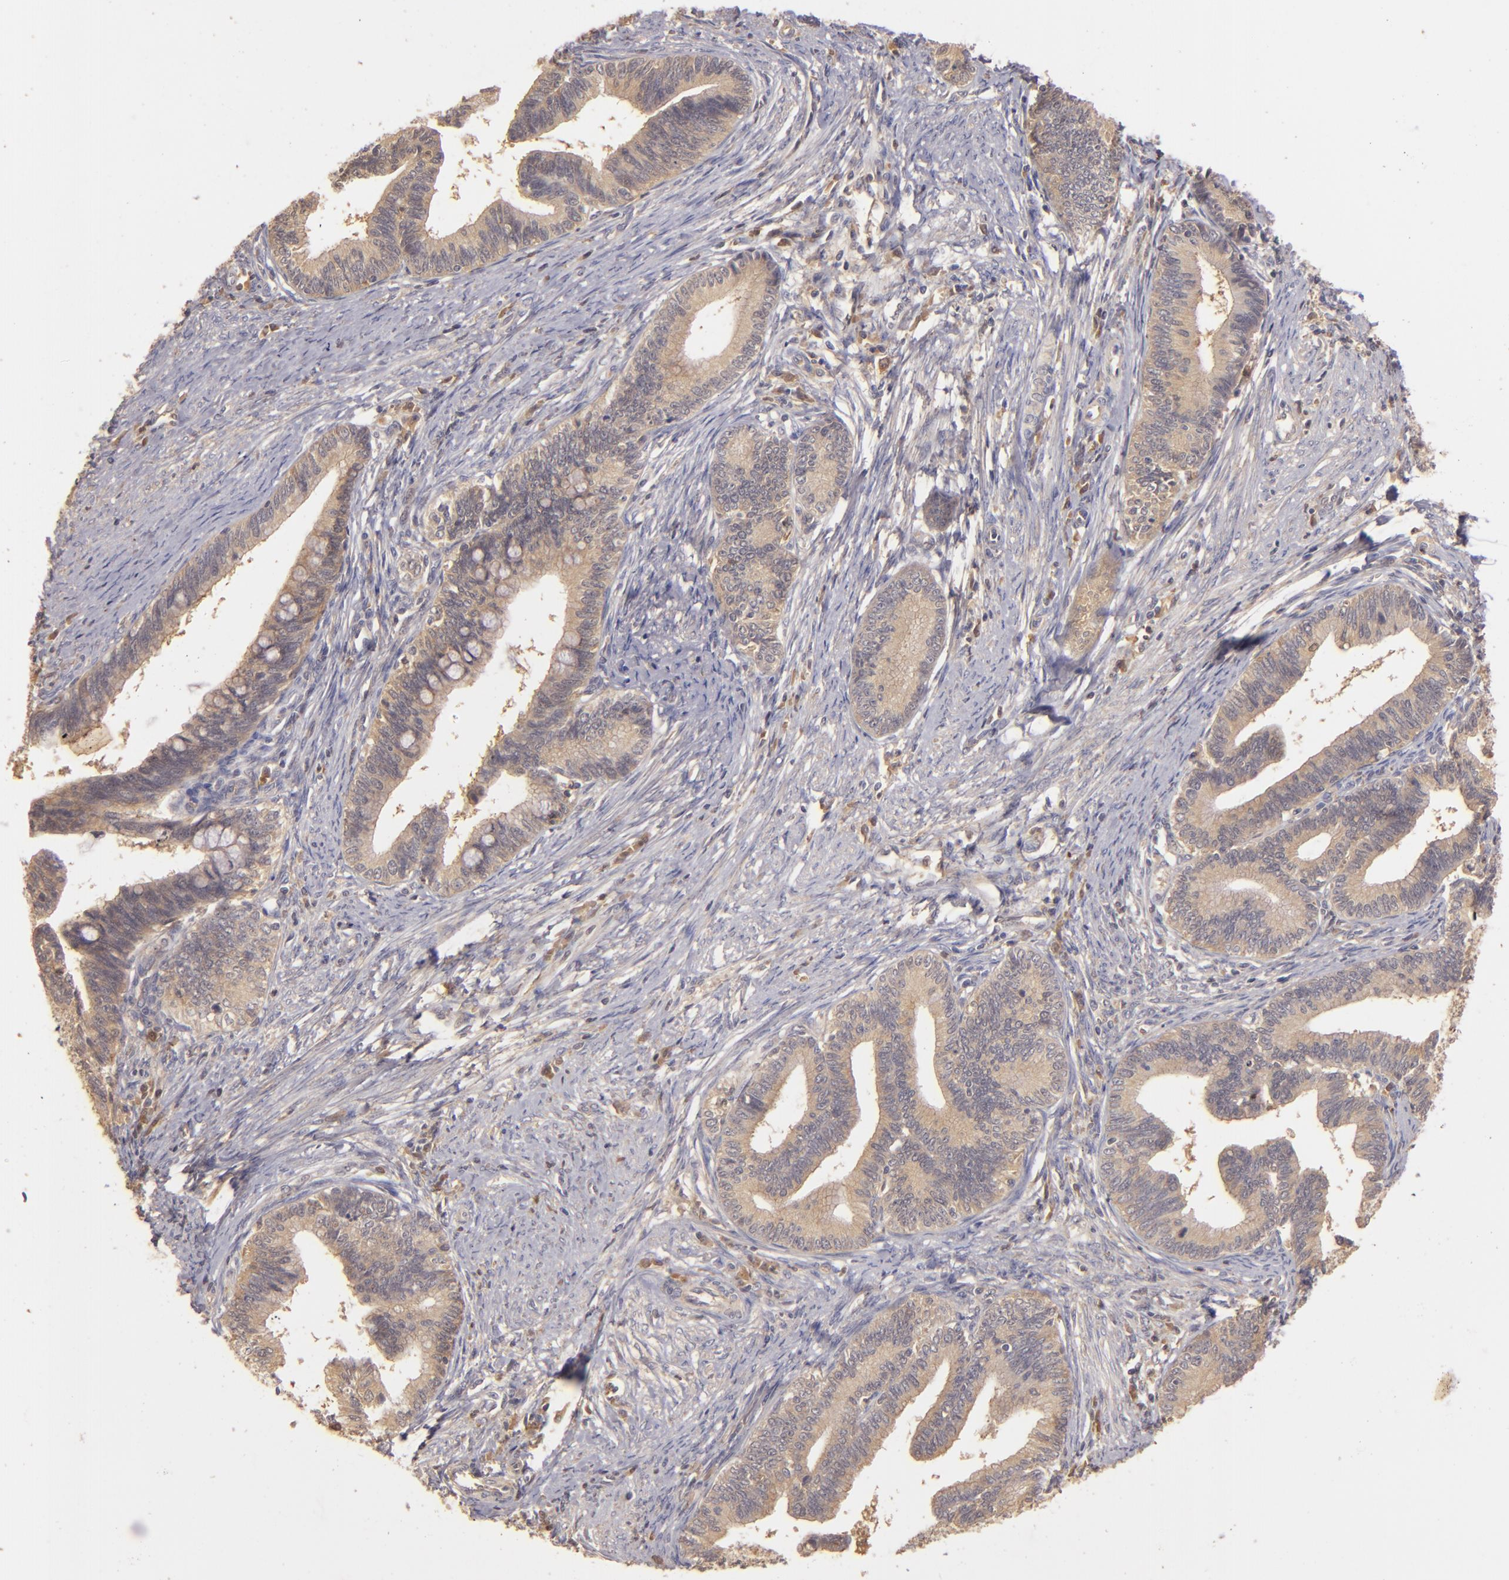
{"staining": {"intensity": "moderate", "quantity": ">75%", "location": "cytoplasmic/membranous"}, "tissue": "cervical cancer", "cell_type": "Tumor cells", "image_type": "cancer", "snomed": [{"axis": "morphology", "description": "Adenocarcinoma, NOS"}, {"axis": "topography", "description": "Cervix"}], "caption": "An IHC image of neoplastic tissue is shown. Protein staining in brown labels moderate cytoplasmic/membranous positivity in cervical adenocarcinoma within tumor cells.", "gene": "PRKCD", "patient": {"sex": "female", "age": 36}}